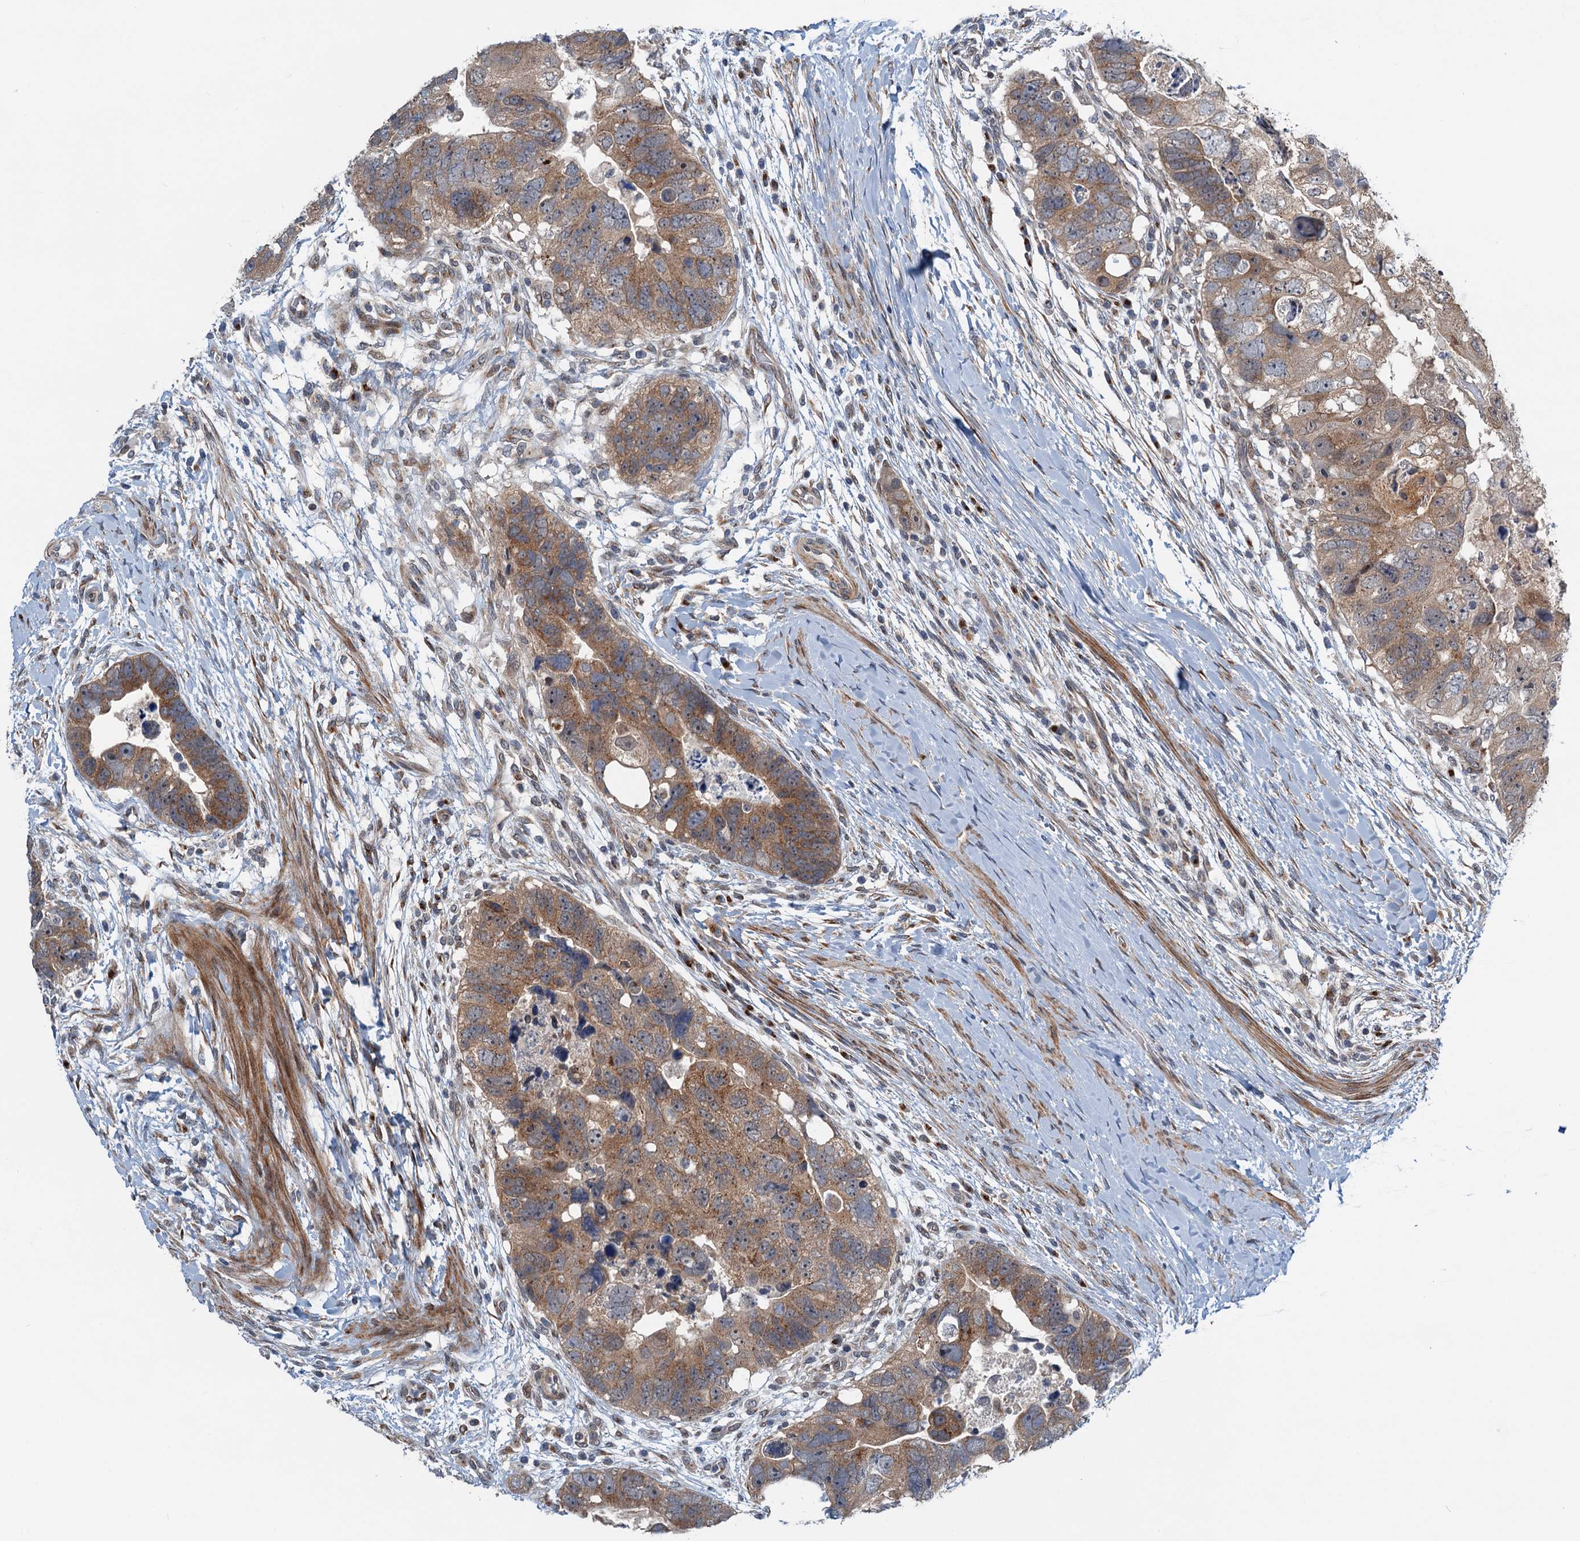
{"staining": {"intensity": "moderate", "quantity": ">75%", "location": "cytoplasmic/membranous"}, "tissue": "colorectal cancer", "cell_type": "Tumor cells", "image_type": "cancer", "snomed": [{"axis": "morphology", "description": "Adenocarcinoma, NOS"}, {"axis": "topography", "description": "Rectum"}], "caption": "This image shows colorectal adenocarcinoma stained with immunohistochemistry to label a protein in brown. The cytoplasmic/membranous of tumor cells show moderate positivity for the protein. Nuclei are counter-stained blue.", "gene": "DYNC2I2", "patient": {"sex": "male", "age": 59}}